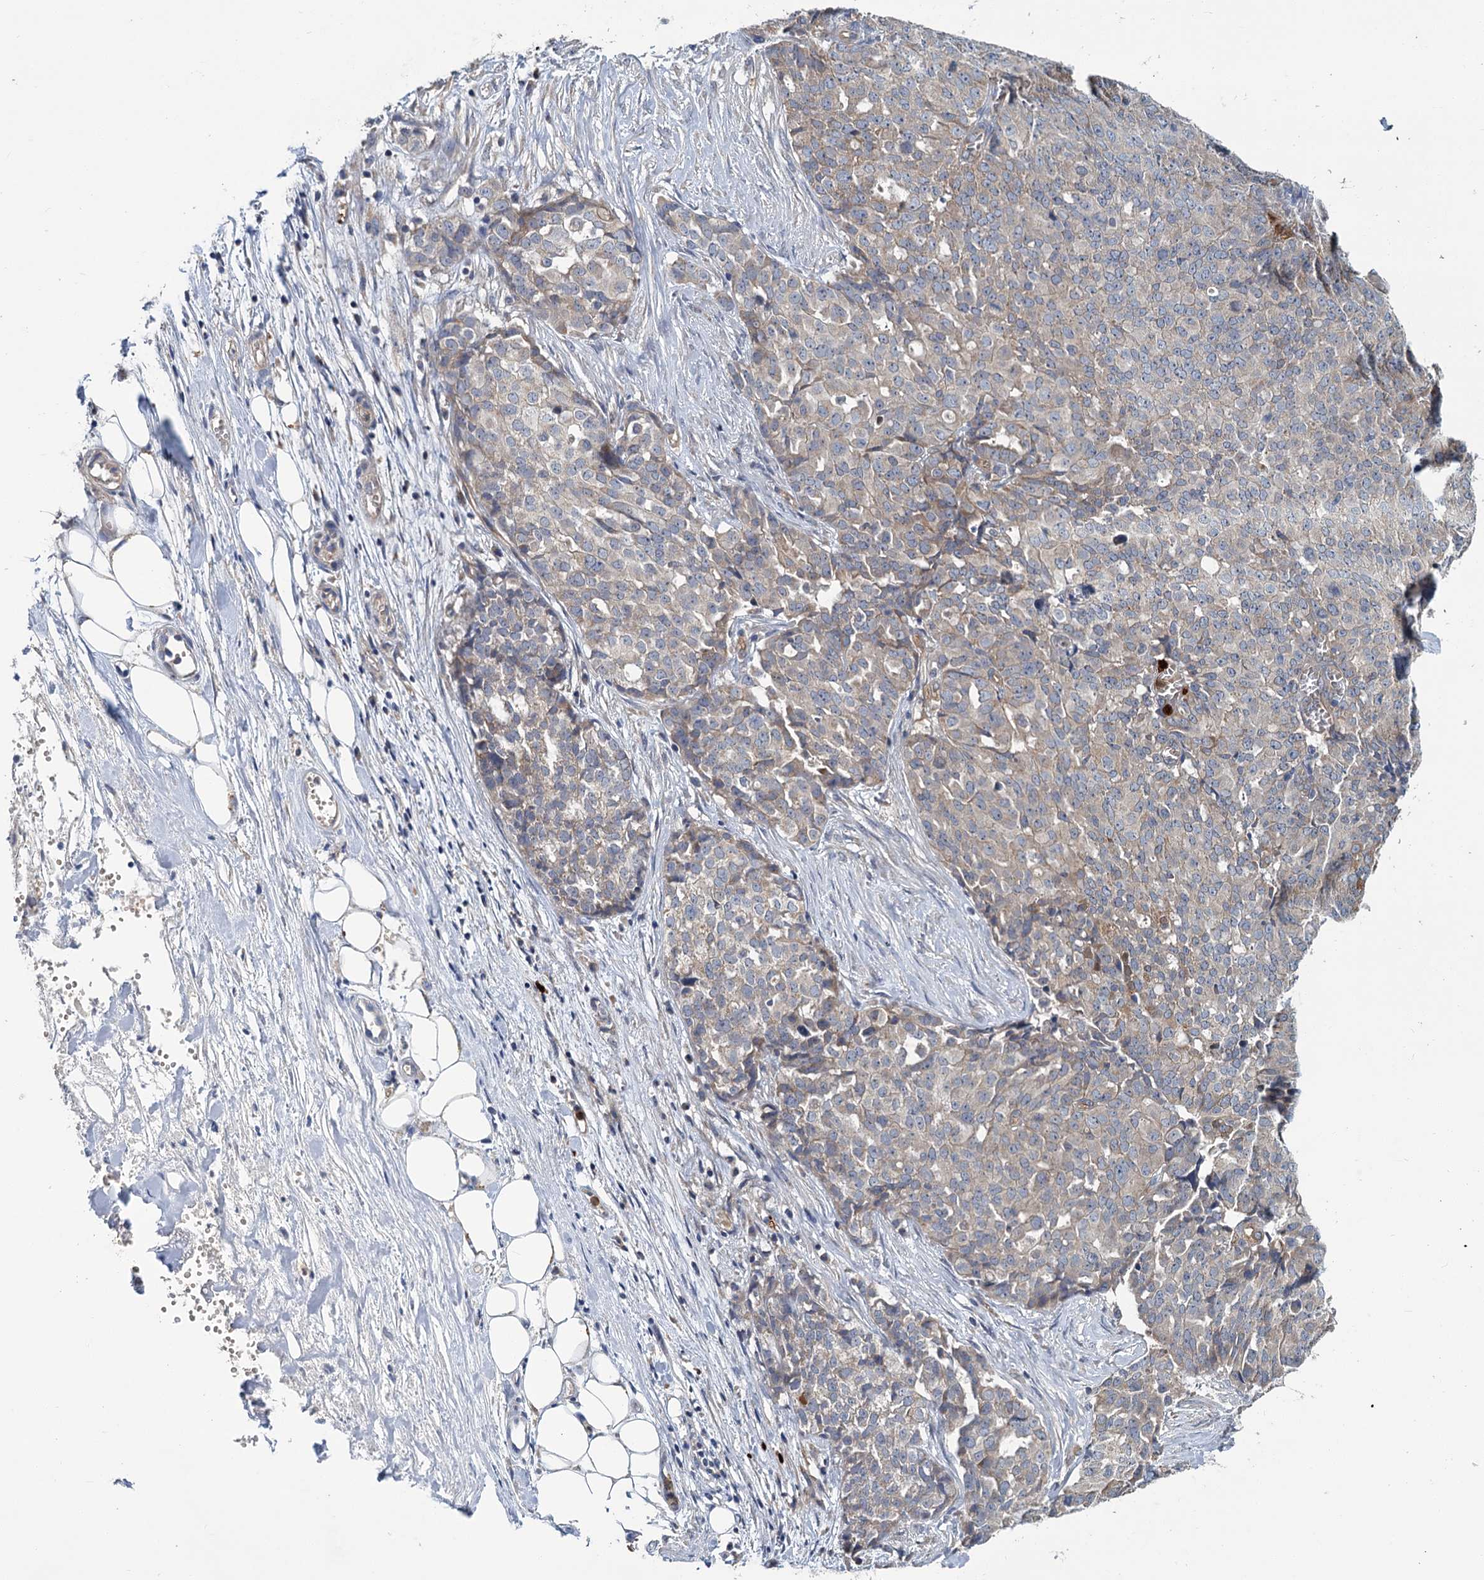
{"staining": {"intensity": "weak", "quantity": "<25%", "location": "cytoplasmic/membranous"}, "tissue": "ovarian cancer", "cell_type": "Tumor cells", "image_type": "cancer", "snomed": [{"axis": "morphology", "description": "Cystadenocarcinoma, serous, NOS"}, {"axis": "topography", "description": "Soft tissue"}, {"axis": "topography", "description": "Ovary"}], "caption": "There is no significant positivity in tumor cells of serous cystadenocarcinoma (ovarian).", "gene": "DYNC2H1", "patient": {"sex": "female", "age": 57}}